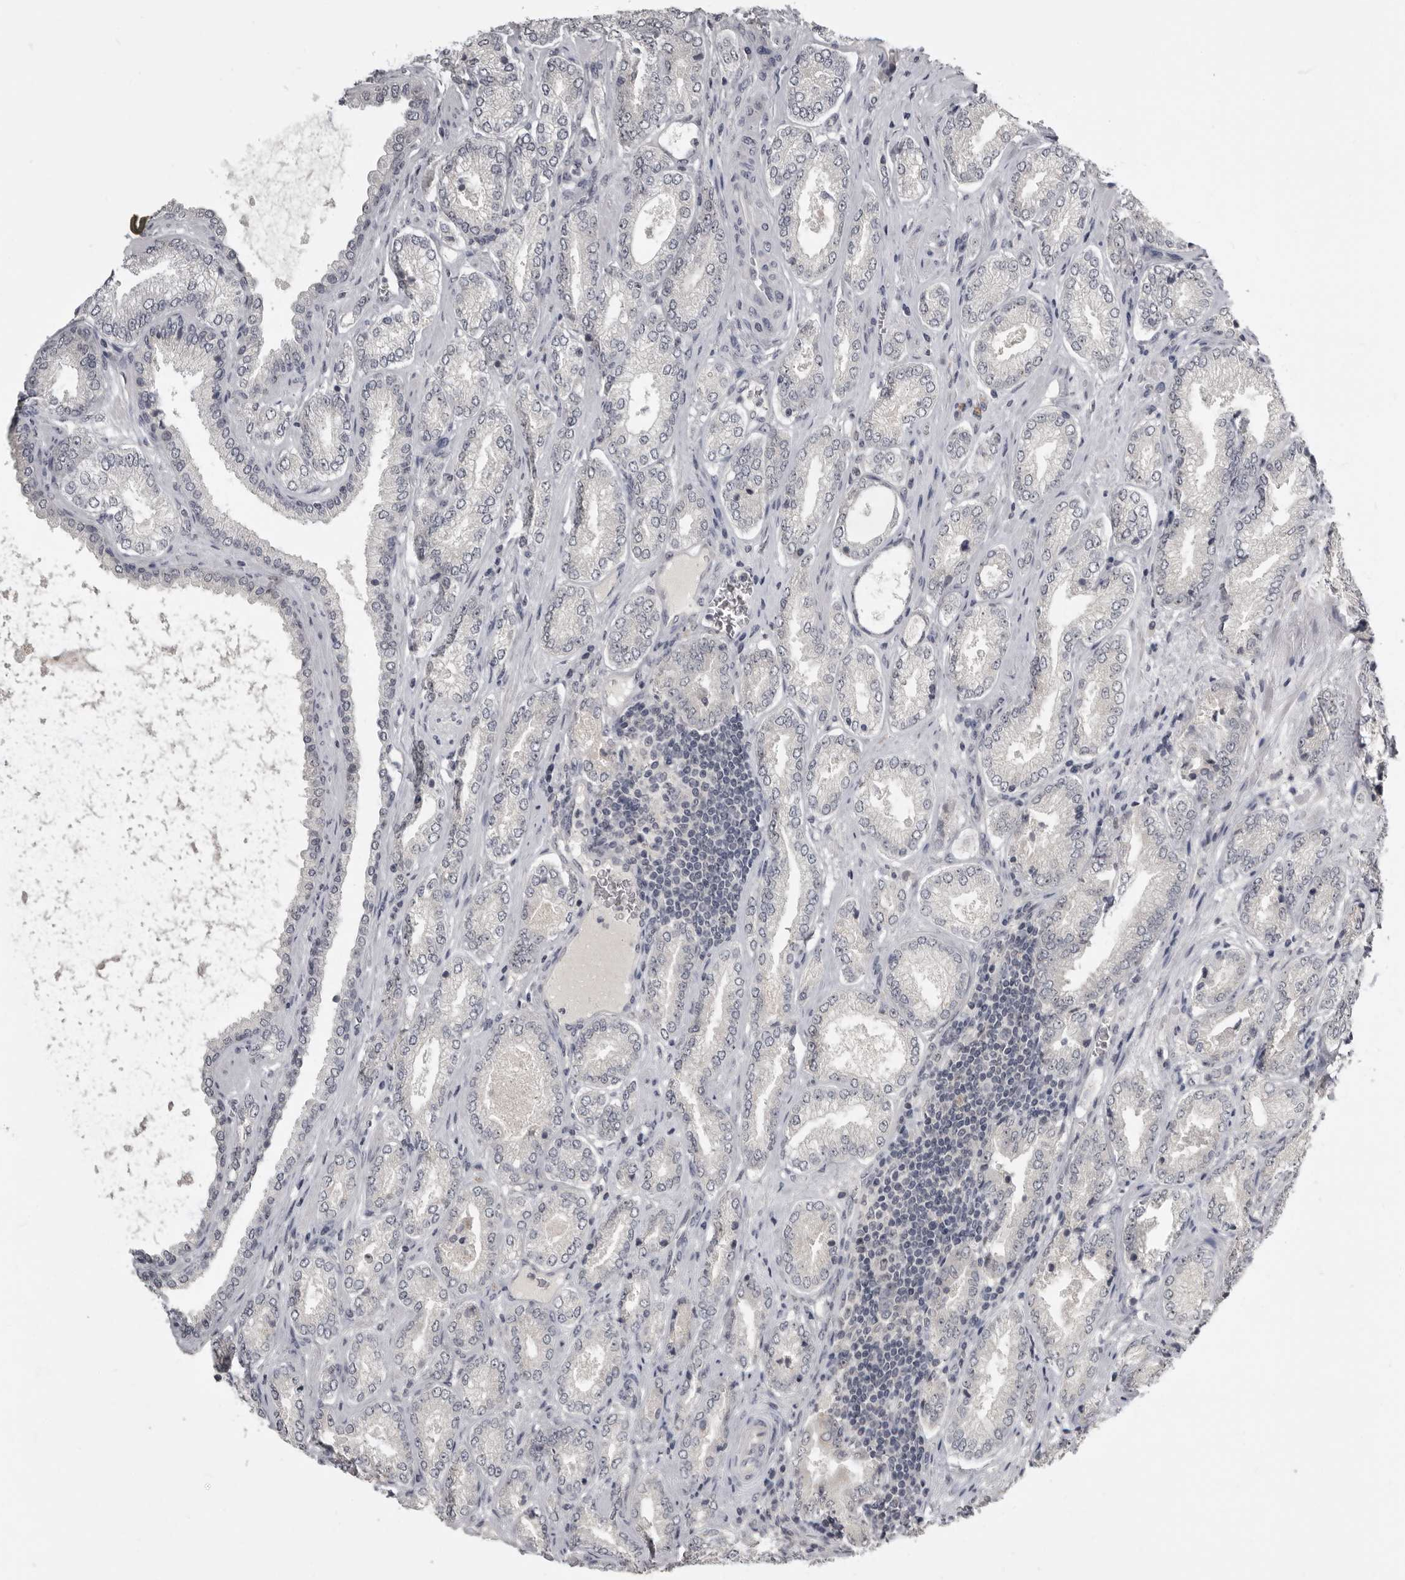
{"staining": {"intensity": "negative", "quantity": "none", "location": "none"}, "tissue": "prostate cancer", "cell_type": "Tumor cells", "image_type": "cancer", "snomed": [{"axis": "morphology", "description": "Adenocarcinoma, Low grade"}, {"axis": "topography", "description": "Prostate"}], "caption": "A histopathology image of prostate cancer (low-grade adenocarcinoma) stained for a protein exhibits no brown staining in tumor cells.", "gene": "MRTO4", "patient": {"sex": "male", "age": 62}}